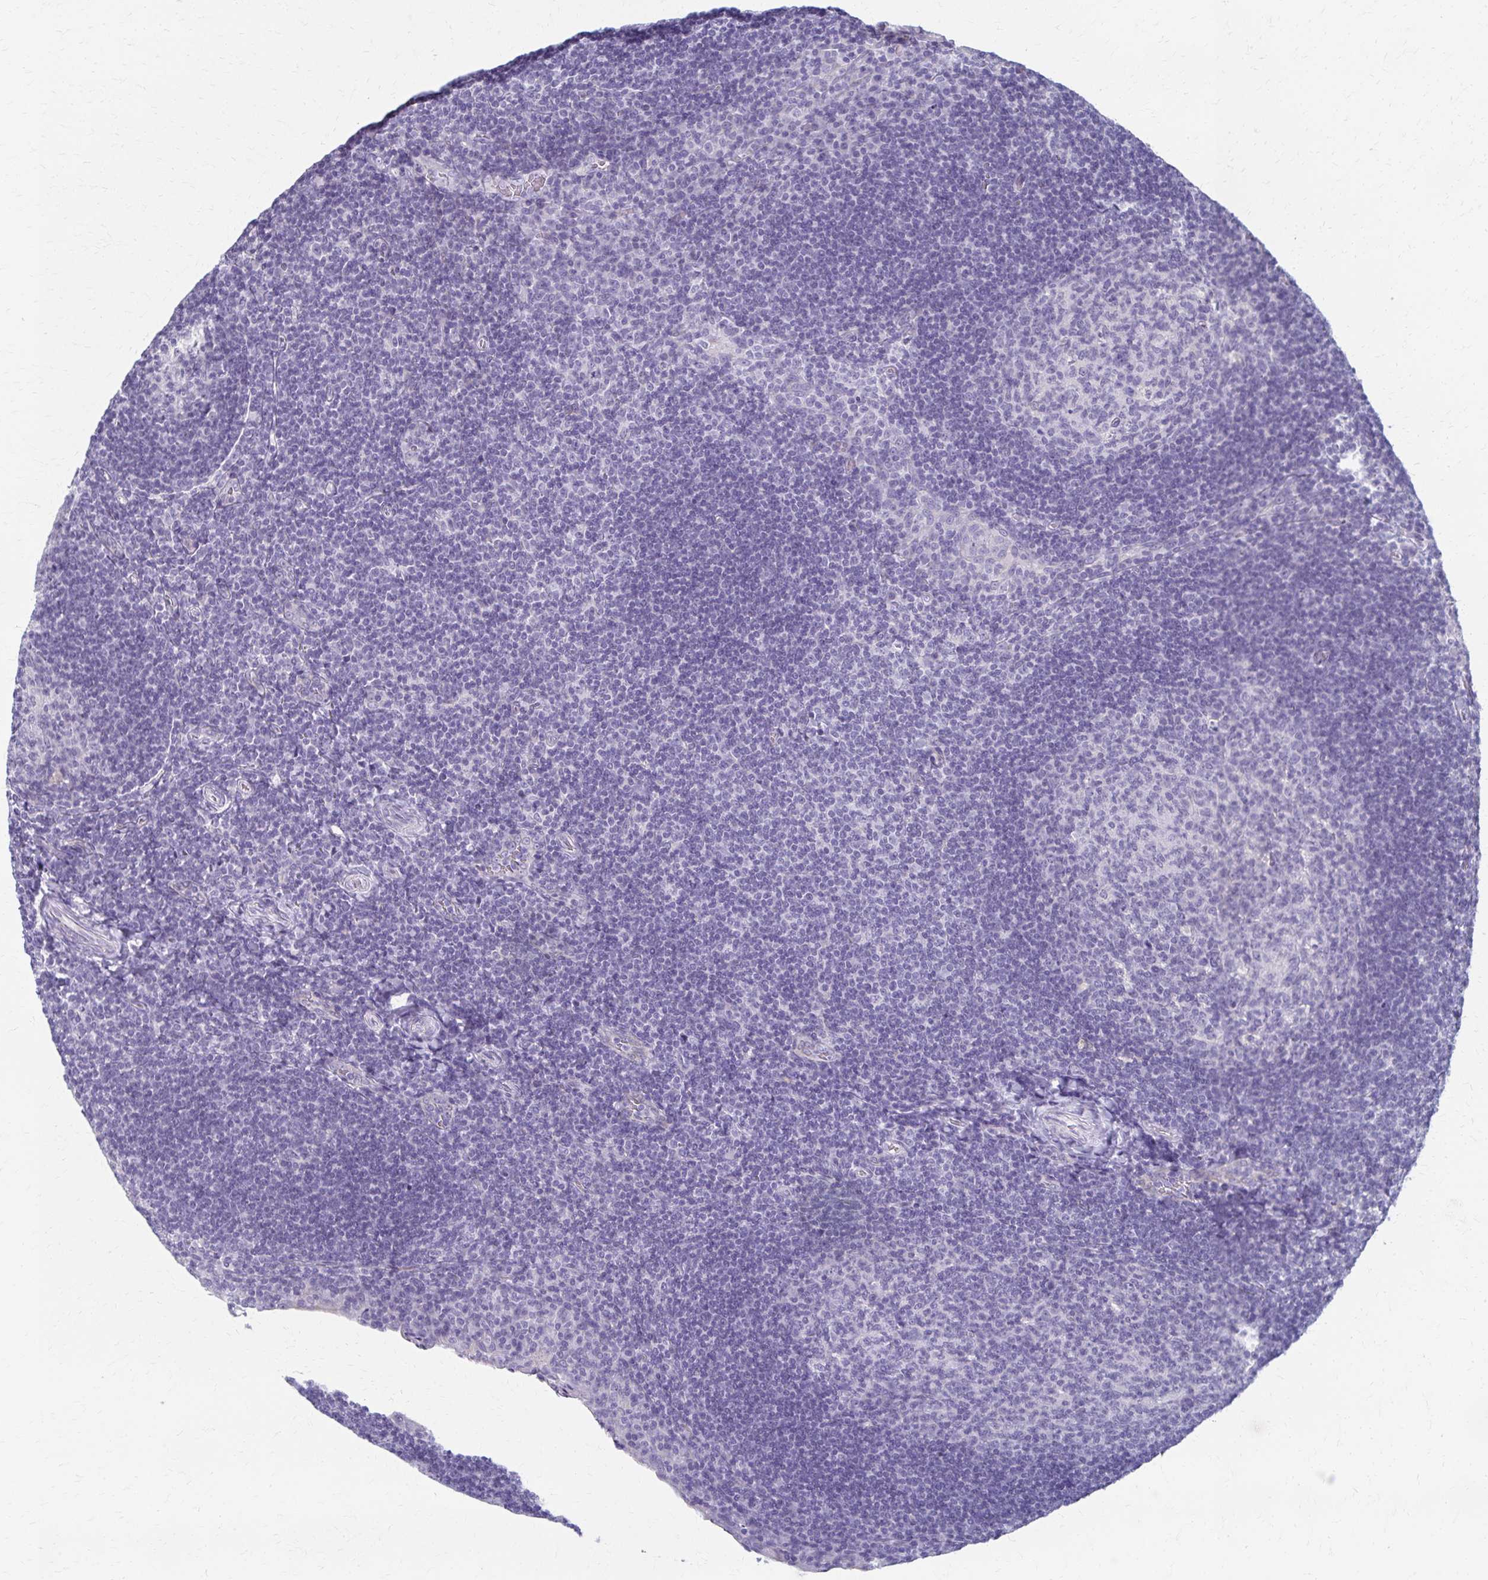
{"staining": {"intensity": "negative", "quantity": "none", "location": "none"}, "tissue": "tonsil", "cell_type": "Germinal center cells", "image_type": "normal", "snomed": [{"axis": "morphology", "description": "Normal tissue, NOS"}, {"axis": "topography", "description": "Tonsil"}], "caption": "Immunohistochemical staining of normal human tonsil reveals no significant positivity in germinal center cells. The staining is performed using DAB (3,3'-diaminobenzidine) brown chromogen with nuclei counter-stained in using hematoxylin.", "gene": "CYB5A", "patient": {"sex": "male", "age": 17}}